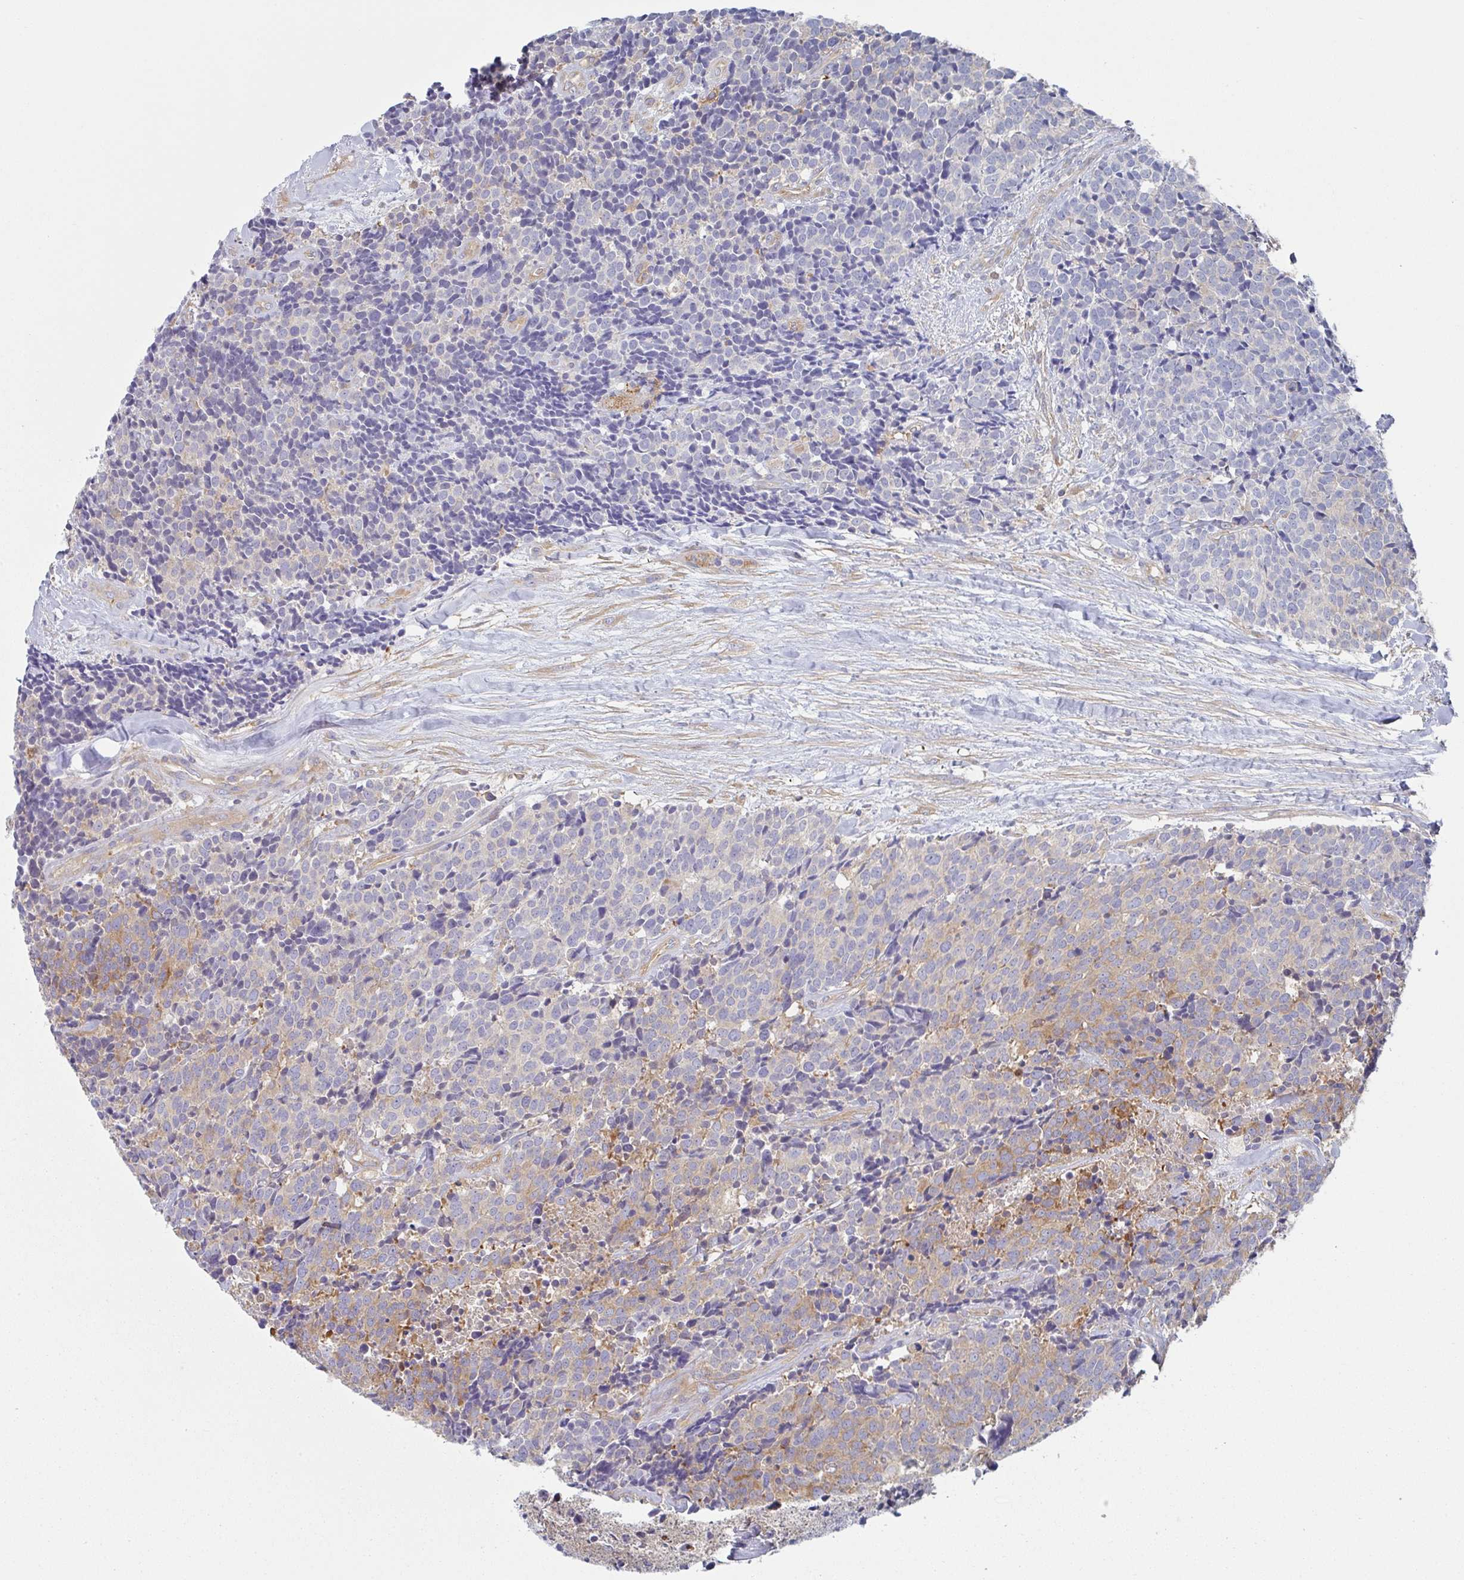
{"staining": {"intensity": "moderate", "quantity": "<25%", "location": "cytoplasmic/membranous"}, "tissue": "carcinoid", "cell_type": "Tumor cells", "image_type": "cancer", "snomed": [{"axis": "morphology", "description": "Carcinoid, malignant, NOS"}, {"axis": "topography", "description": "Skin"}], "caption": "There is low levels of moderate cytoplasmic/membranous positivity in tumor cells of carcinoid, as demonstrated by immunohistochemical staining (brown color).", "gene": "AMPD2", "patient": {"sex": "female", "age": 79}}